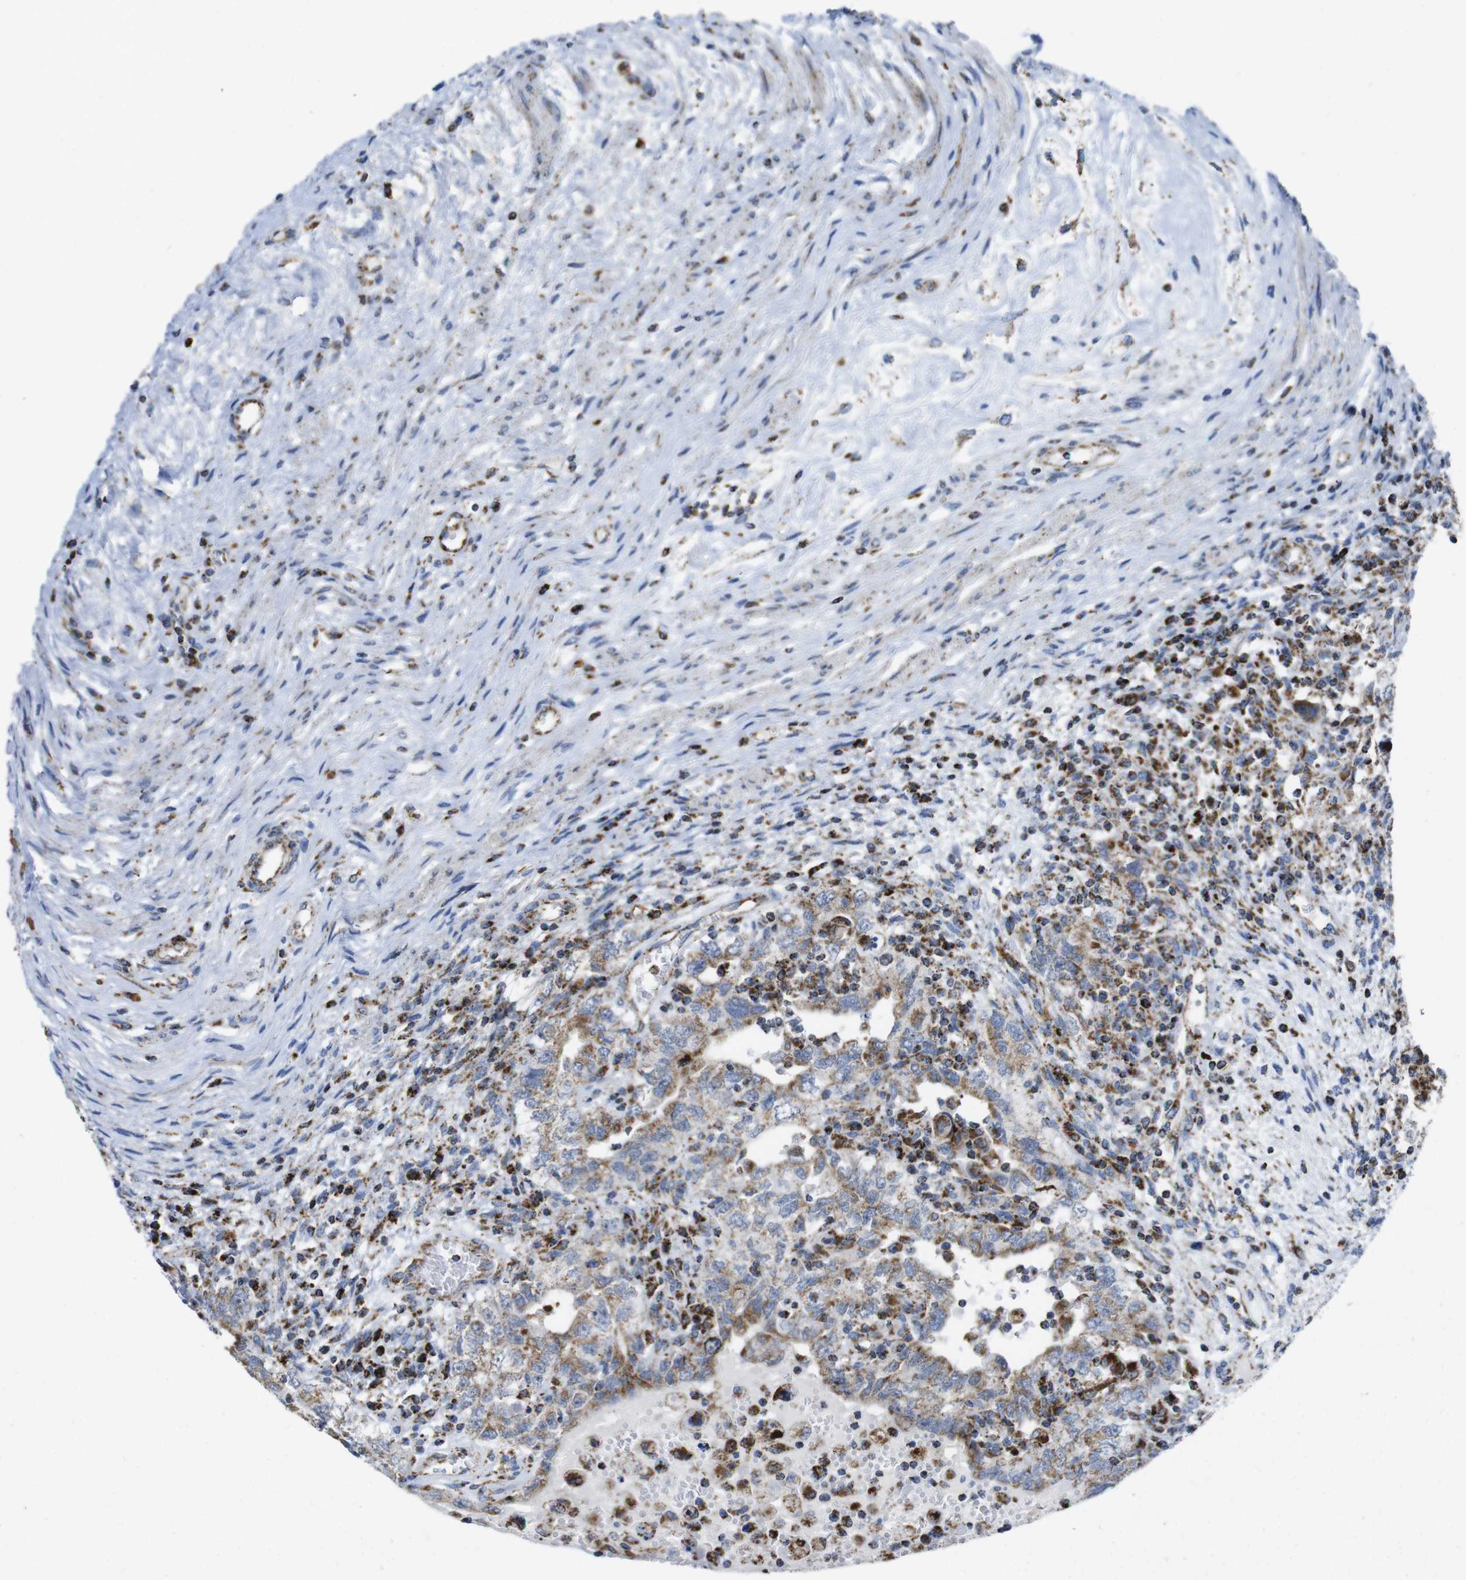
{"staining": {"intensity": "moderate", "quantity": "25%-75%", "location": "cytoplasmic/membranous"}, "tissue": "testis cancer", "cell_type": "Tumor cells", "image_type": "cancer", "snomed": [{"axis": "morphology", "description": "Carcinoma, Embryonal, NOS"}, {"axis": "topography", "description": "Testis"}], "caption": "Moderate cytoplasmic/membranous staining is appreciated in about 25%-75% of tumor cells in embryonal carcinoma (testis).", "gene": "TMEM192", "patient": {"sex": "male", "age": 26}}